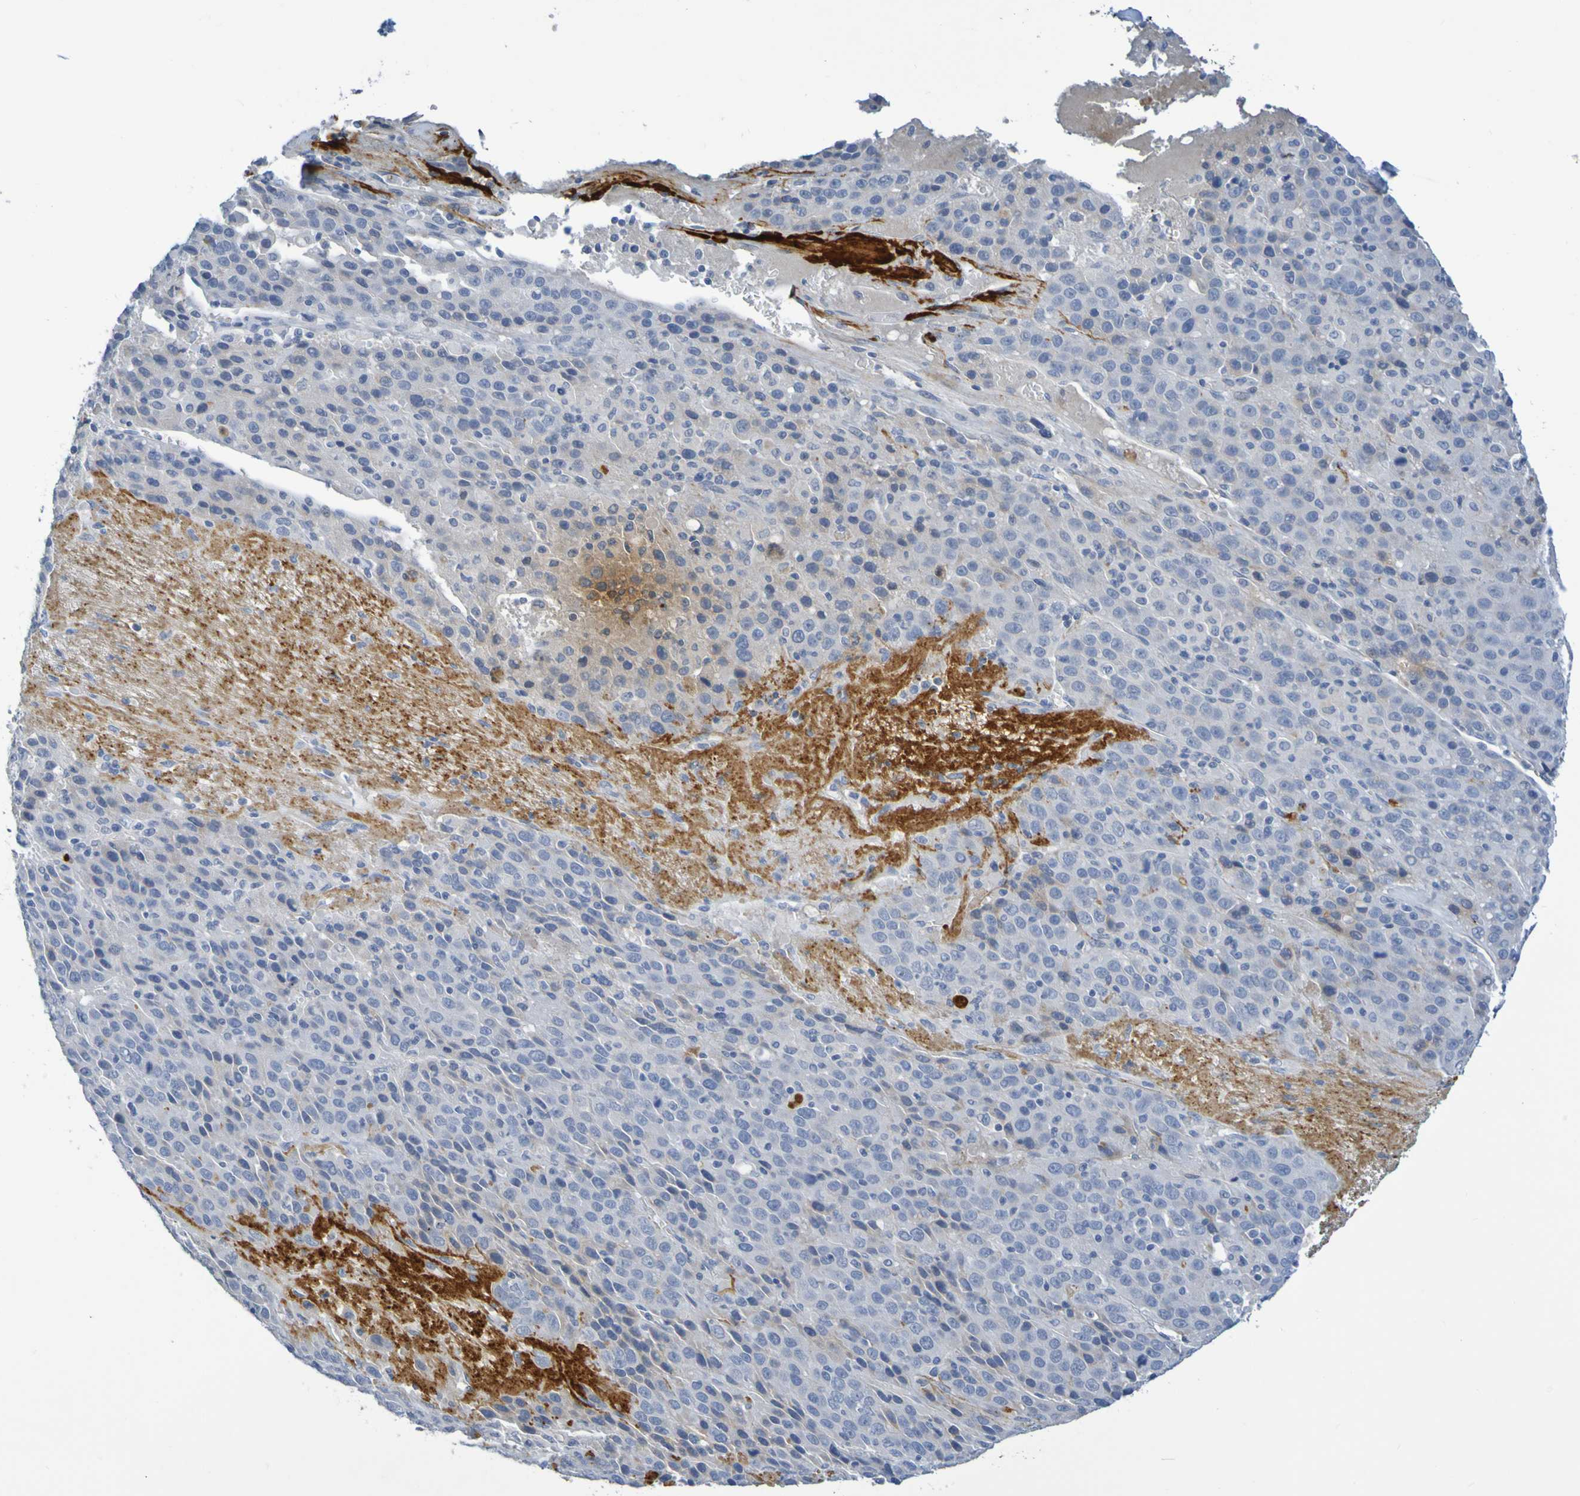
{"staining": {"intensity": "negative", "quantity": "none", "location": "none"}, "tissue": "liver cancer", "cell_type": "Tumor cells", "image_type": "cancer", "snomed": [{"axis": "morphology", "description": "Carcinoma, Hepatocellular, NOS"}, {"axis": "topography", "description": "Liver"}], "caption": "The IHC photomicrograph has no significant staining in tumor cells of liver cancer (hepatocellular carcinoma) tissue.", "gene": "IL10", "patient": {"sex": "female", "age": 53}}